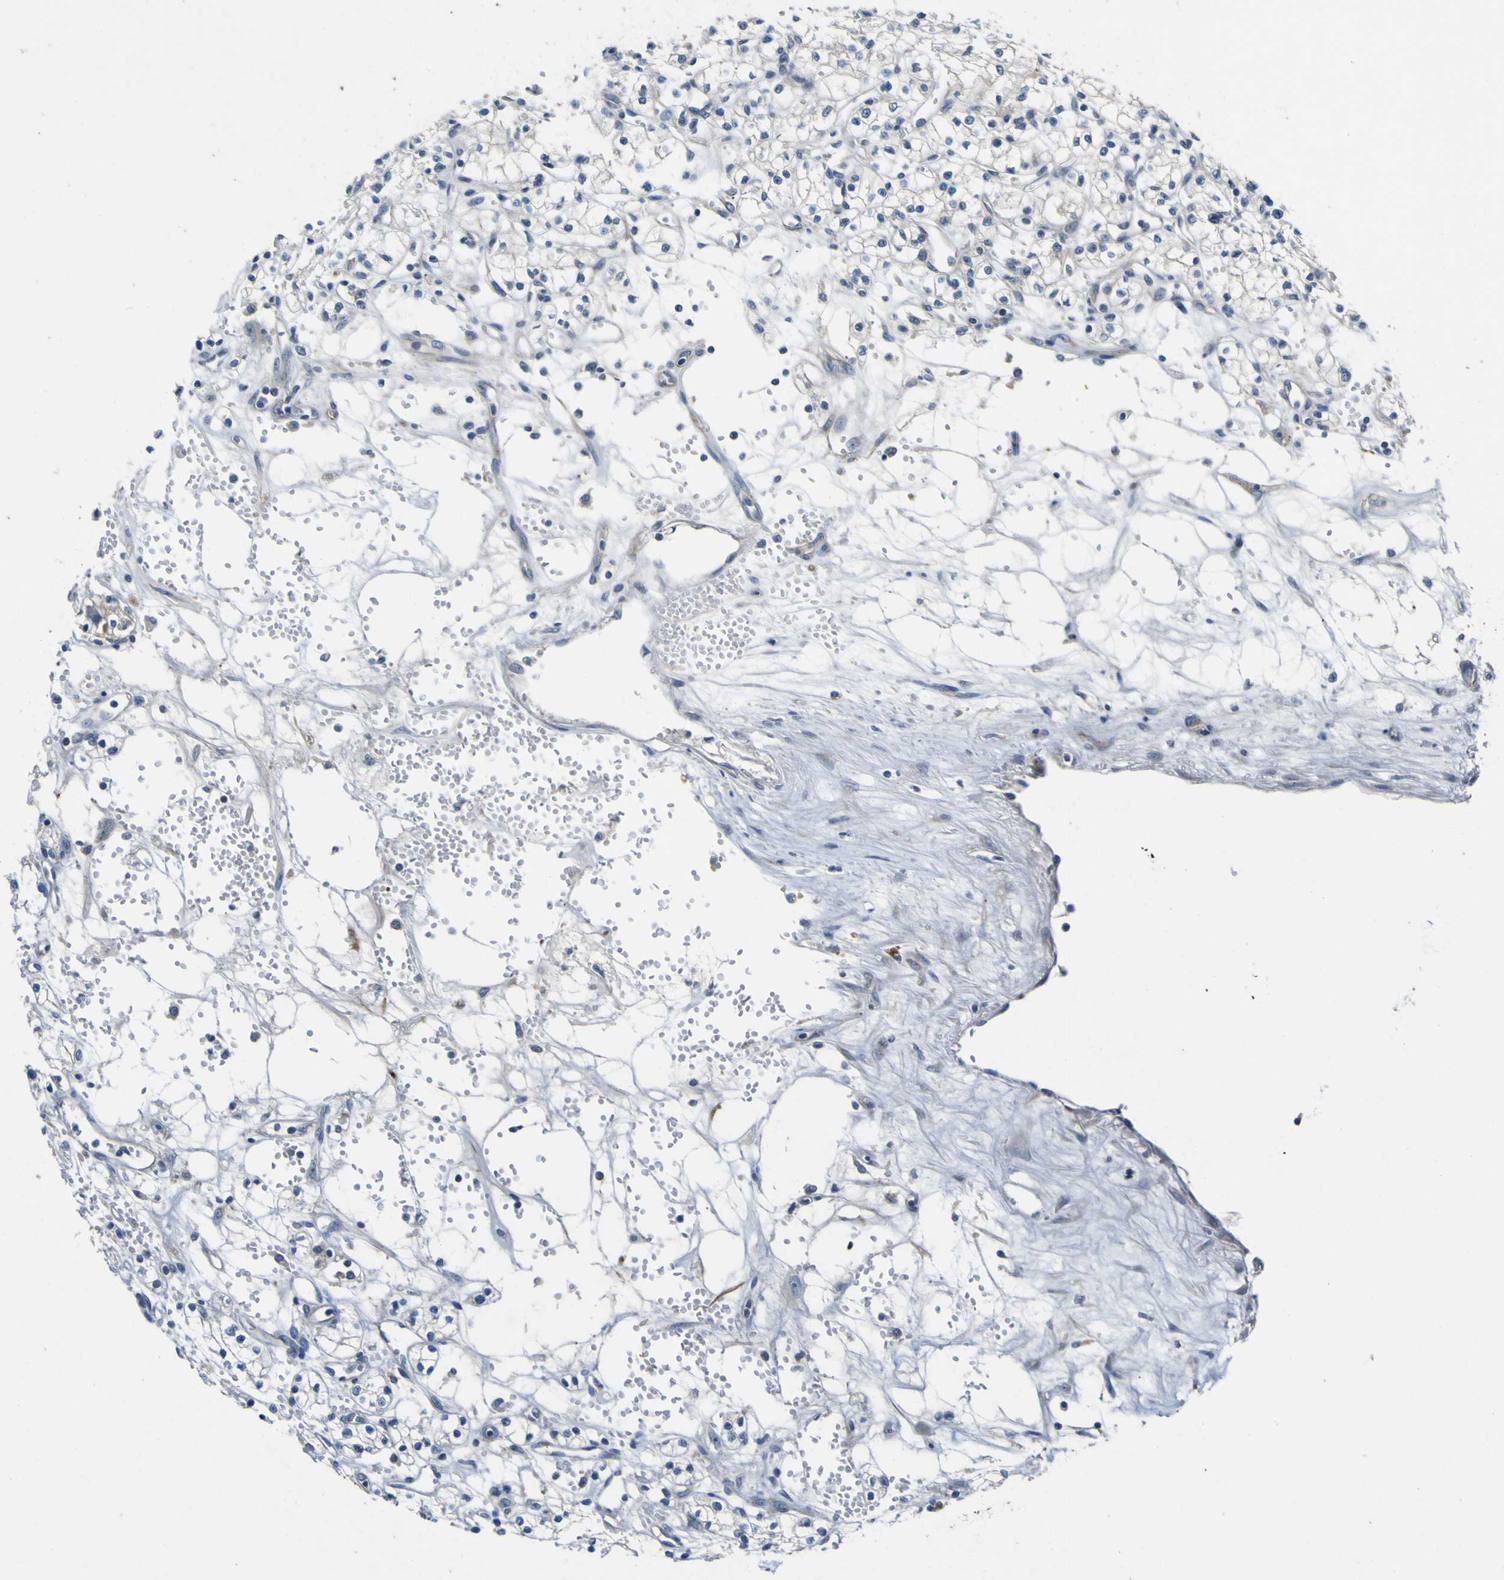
{"staining": {"intensity": "negative", "quantity": "none", "location": "none"}, "tissue": "renal cancer", "cell_type": "Tumor cells", "image_type": "cancer", "snomed": [{"axis": "morphology", "description": "Normal tissue, NOS"}, {"axis": "morphology", "description": "Adenocarcinoma, NOS"}, {"axis": "topography", "description": "Kidney"}], "caption": "Micrograph shows no significant protein staining in tumor cells of renal adenocarcinoma.", "gene": "LDLR", "patient": {"sex": "male", "age": 59}}